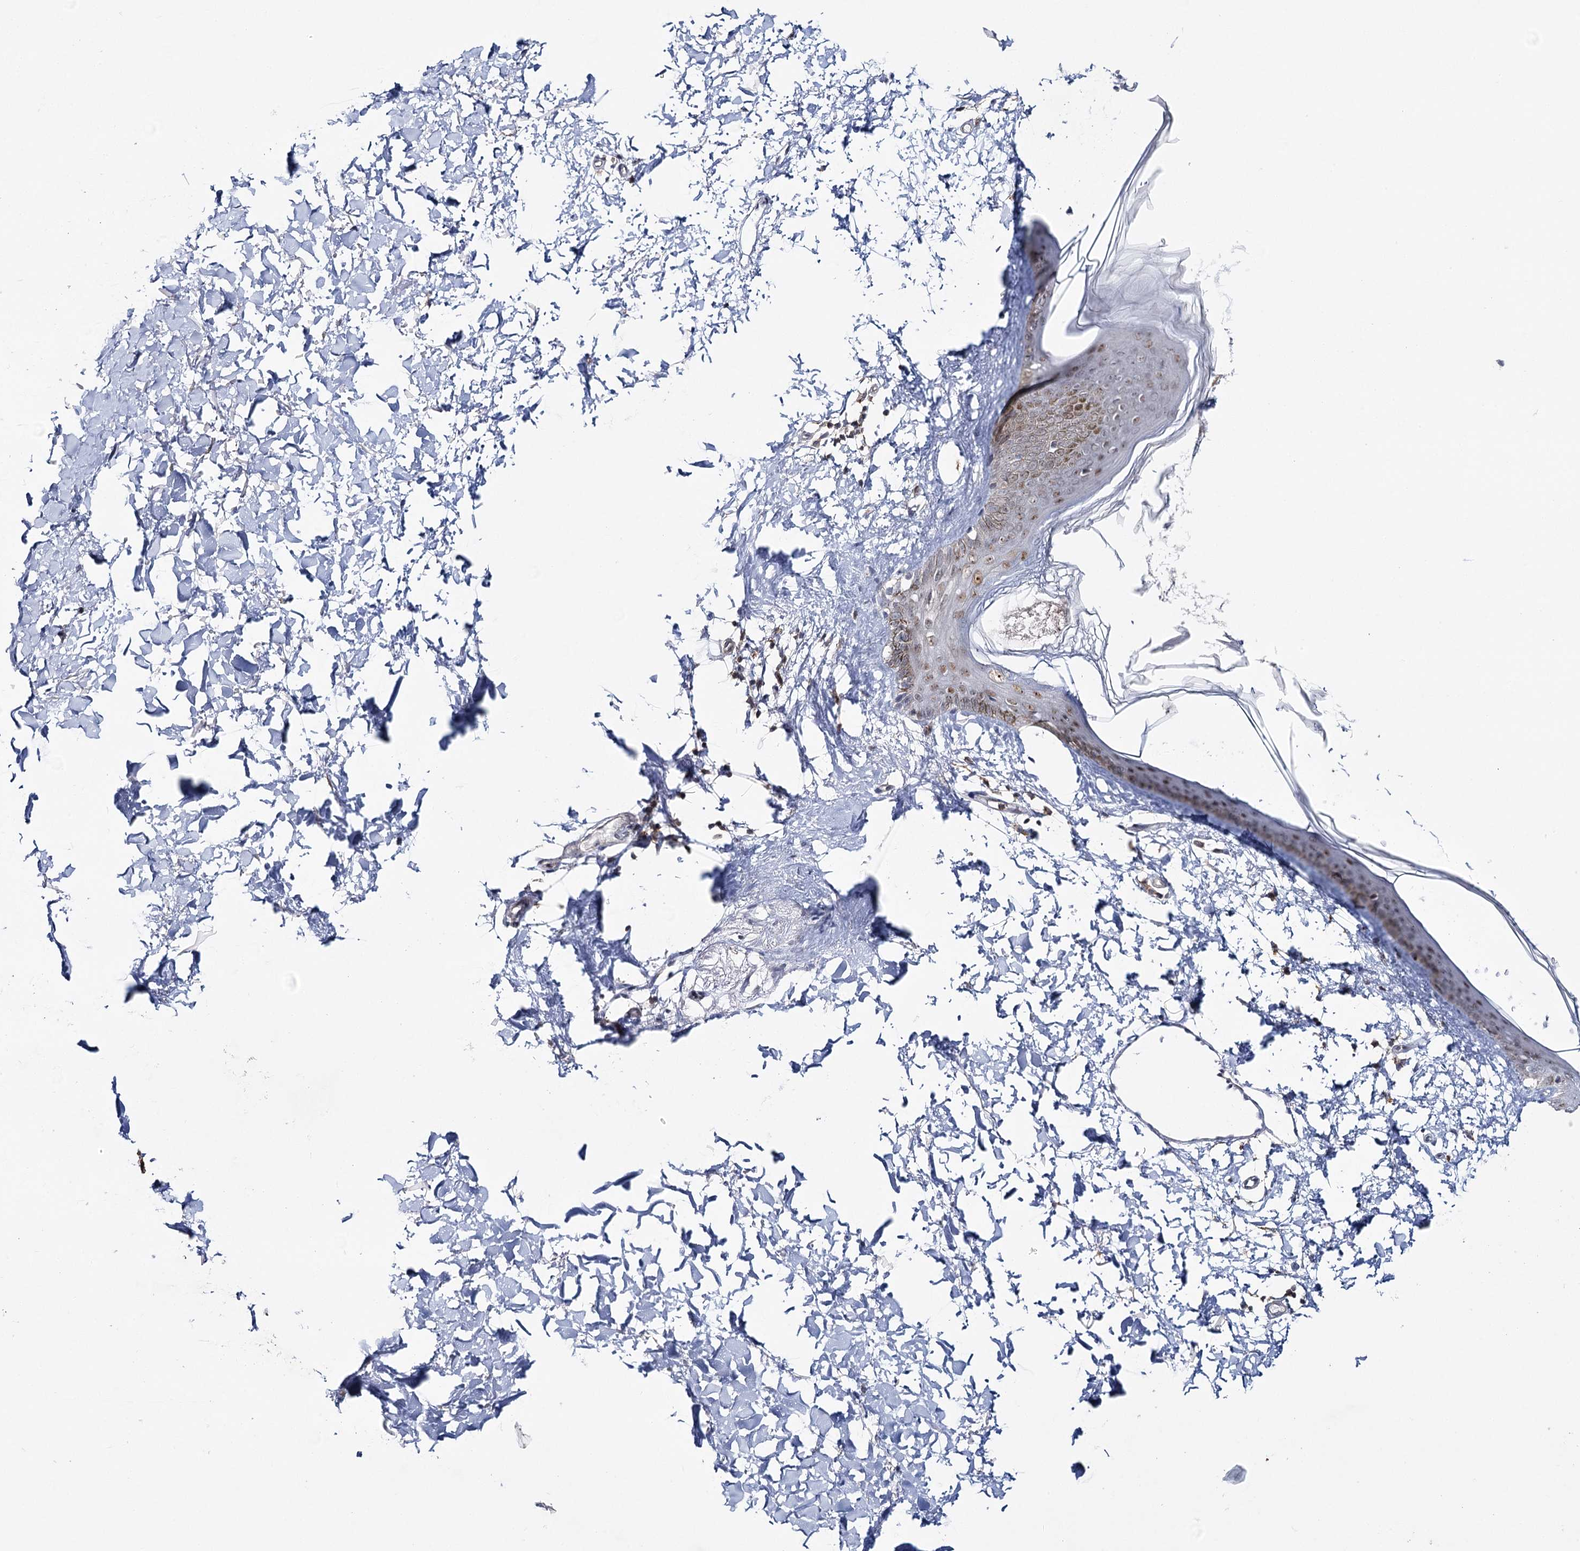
{"staining": {"intensity": "weak", "quantity": ">75%", "location": "cytoplasmic/membranous"}, "tissue": "skin", "cell_type": "Fibroblasts", "image_type": "normal", "snomed": [{"axis": "morphology", "description": "Normal tissue, NOS"}, {"axis": "topography", "description": "Skin"}], "caption": "IHC (DAB (3,3'-diaminobenzidine)) staining of benign skin shows weak cytoplasmic/membranous protein staining in about >75% of fibroblasts.", "gene": "ZC3H8", "patient": {"sex": "female", "age": 58}}